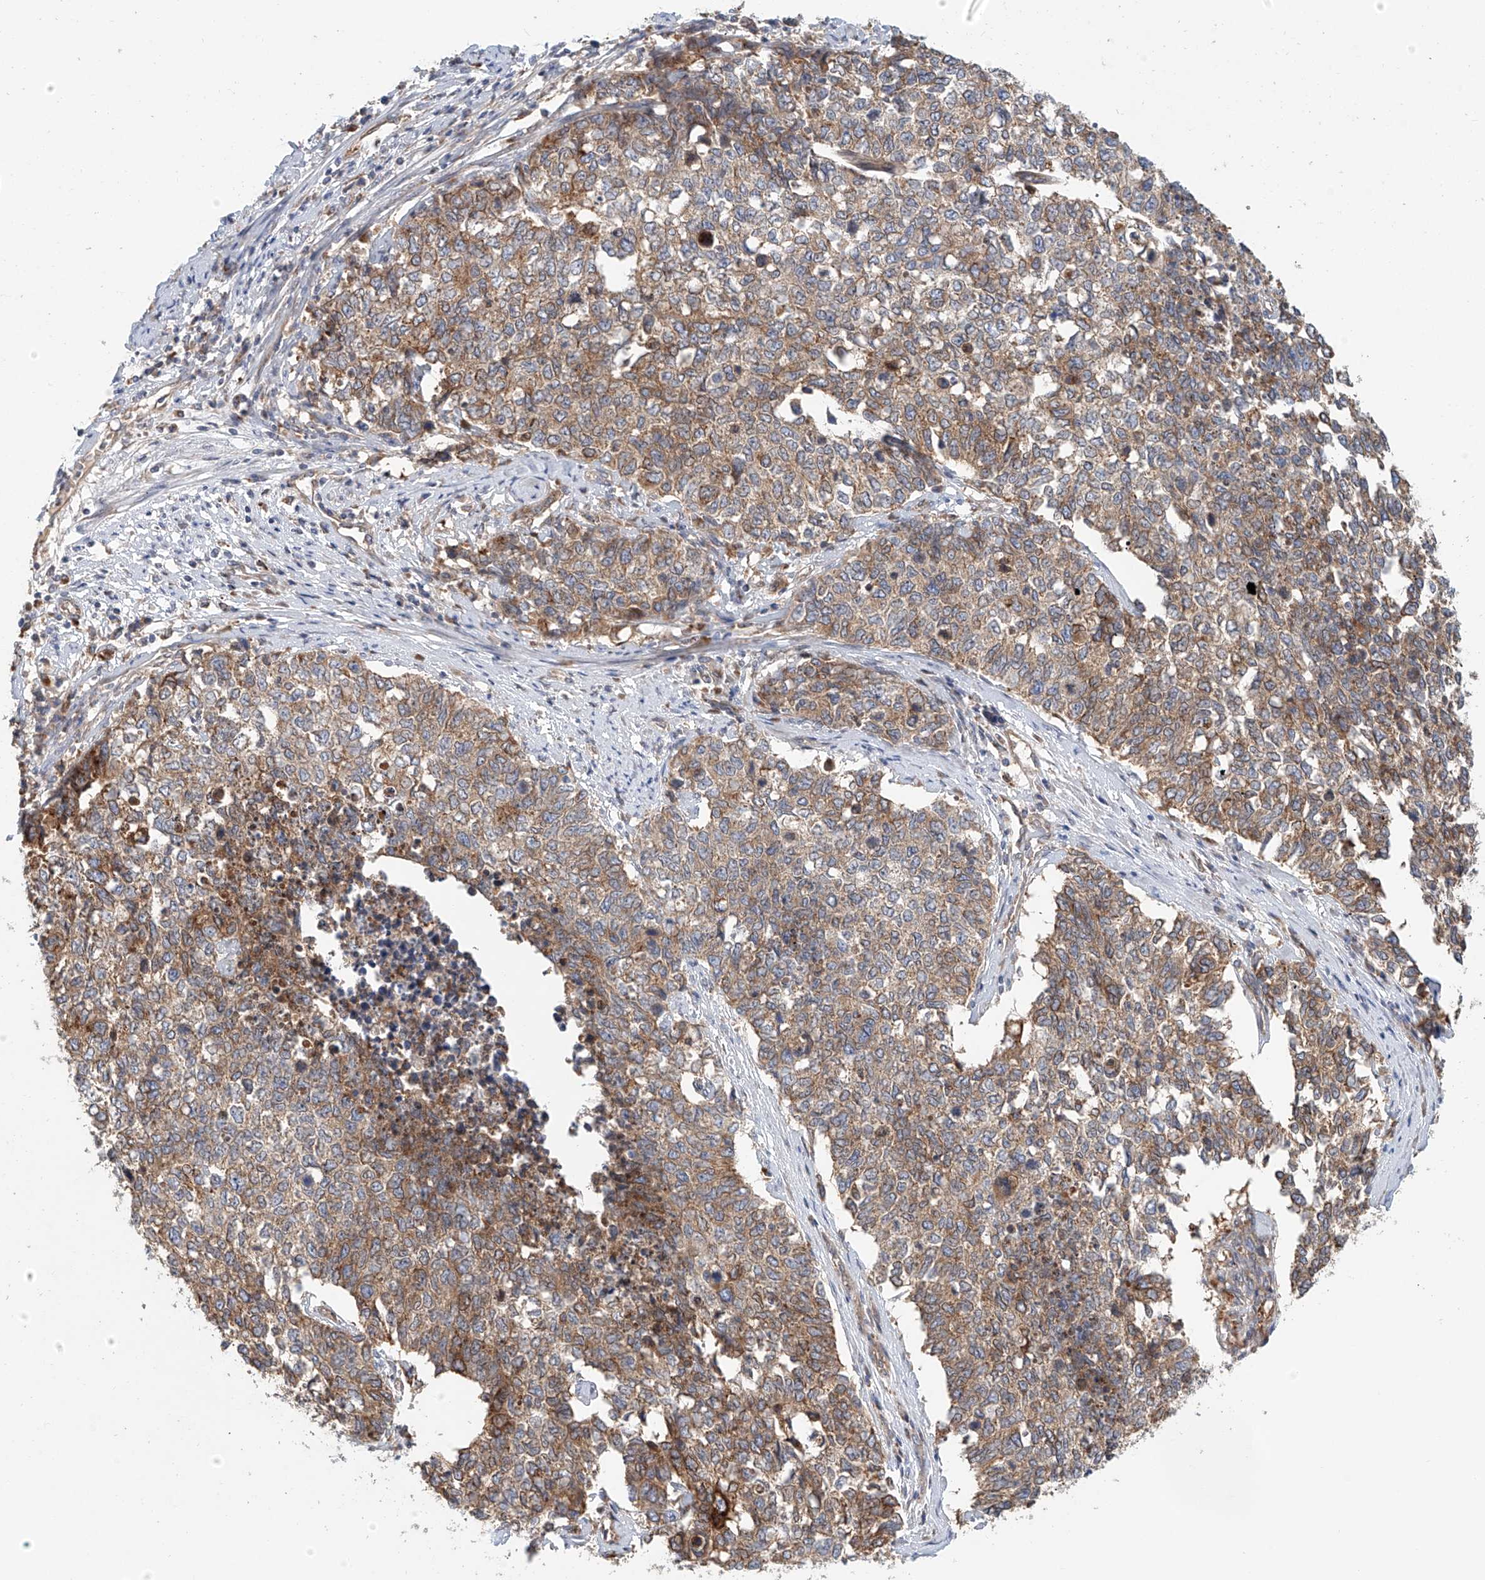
{"staining": {"intensity": "moderate", "quantity": ">75%", "location": "cytoplasmic/membranous"}, "tissue": "cervical cancer", "cell_type": "Tumor cells", "image_type": "cancer", "snomed": [{"axis": "morphology", "description": "Squamous cell carcinoma, NOS"}, {"axis": "topography", "description": "Cervix"}], "caption": "Cervical cancer was stained to show a protein in brown. There is medium levels of moderate cytoplasmic/membranous staining in about >75% of tumor cells.", "gene": "HGSNAT", "patient": {"sex": "female", "age": 63}}